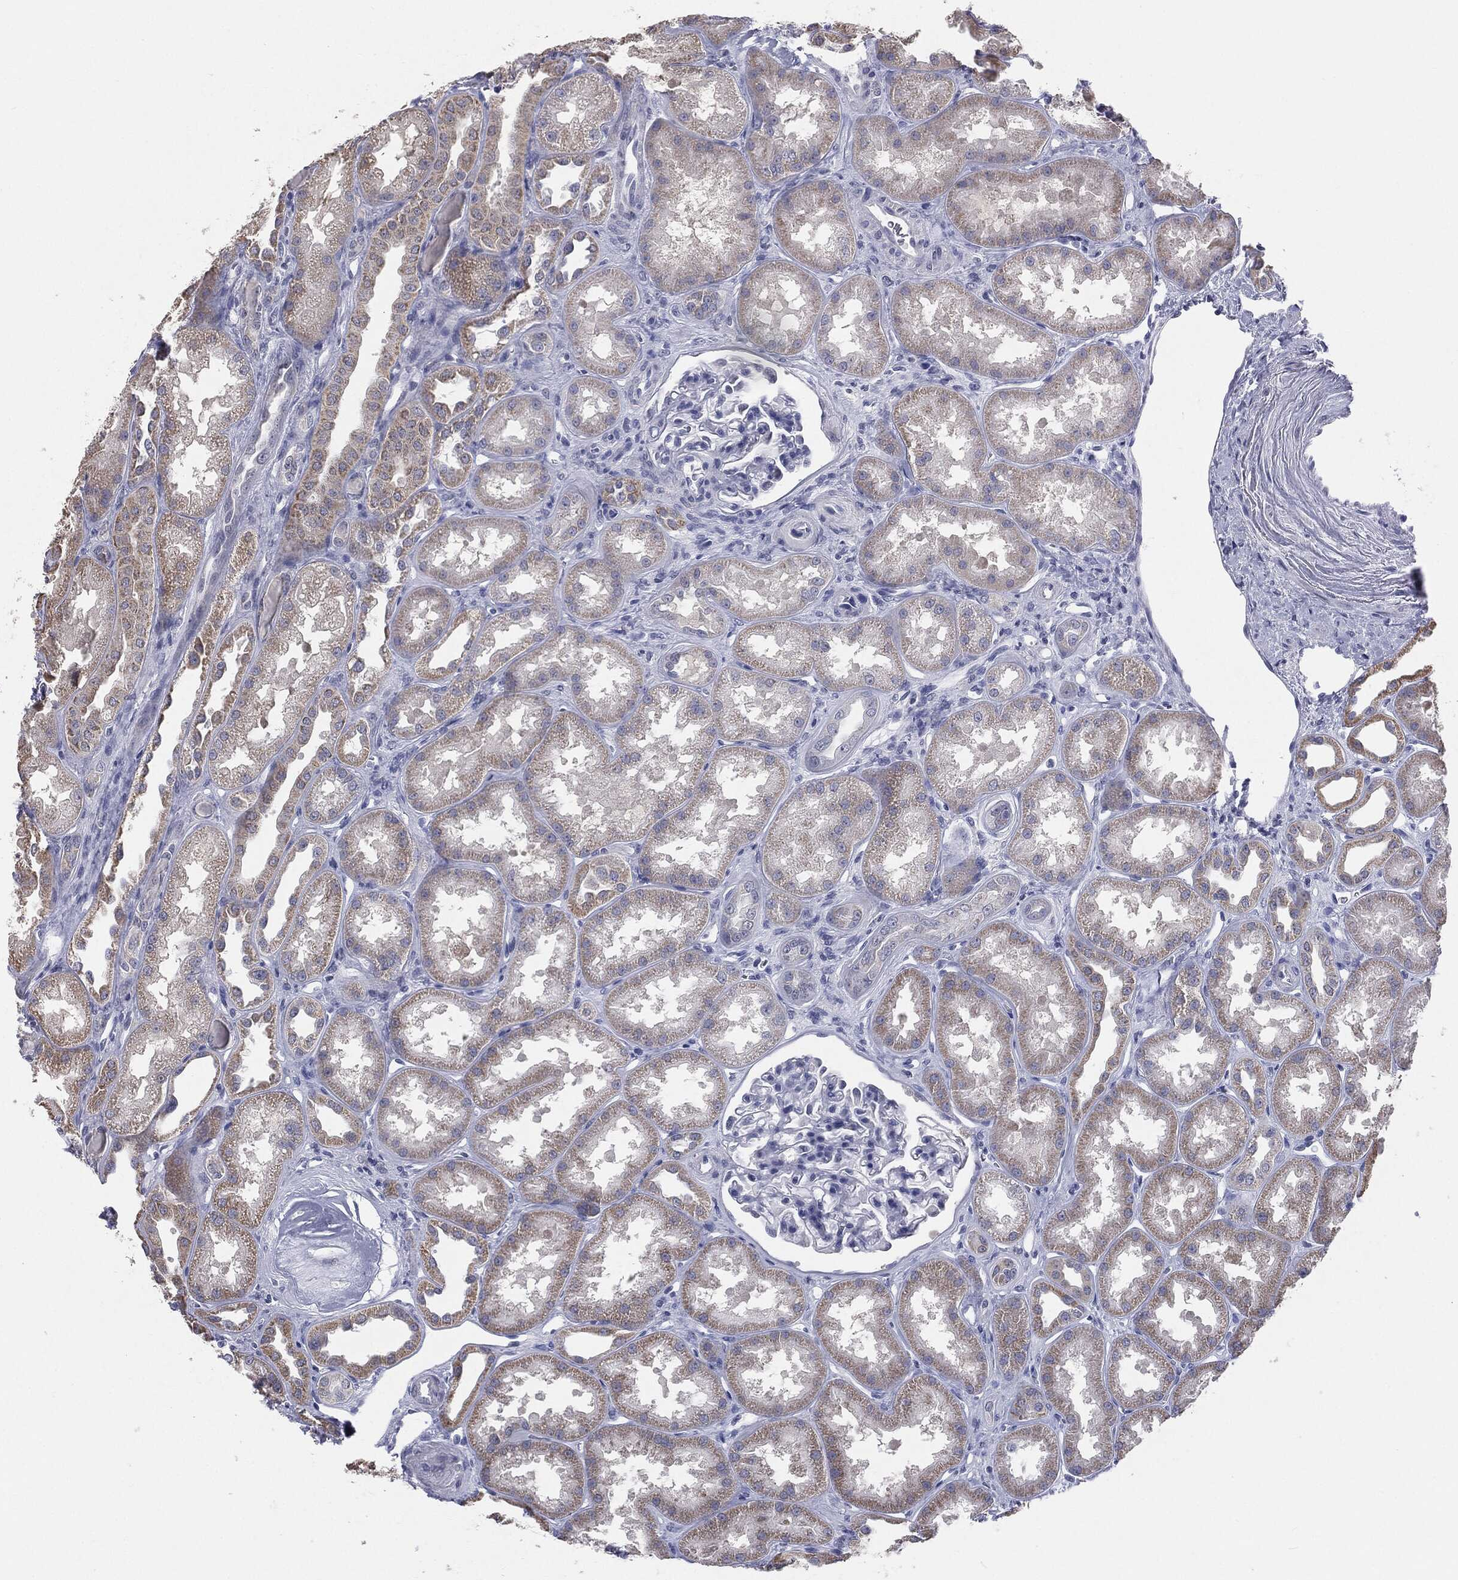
{"staining": {"intensity": "negative", "quantity": "none", "location": "none"}, "tissue": "kidney", "cell_type": "Cells in glomeruli", "image_type": "normal", "snomed": [{"axis": "morphology", "description": "Normal tissue, NOS"}, {"axis": "topography", "description": "Kidney"}], "caption": "This is an immunohistochemistry photomicrograph of normal kidney. There is no staining in cells in glomeruli.", "gene": "DMKN", "patient": {"sex": "male", "age": 61}}